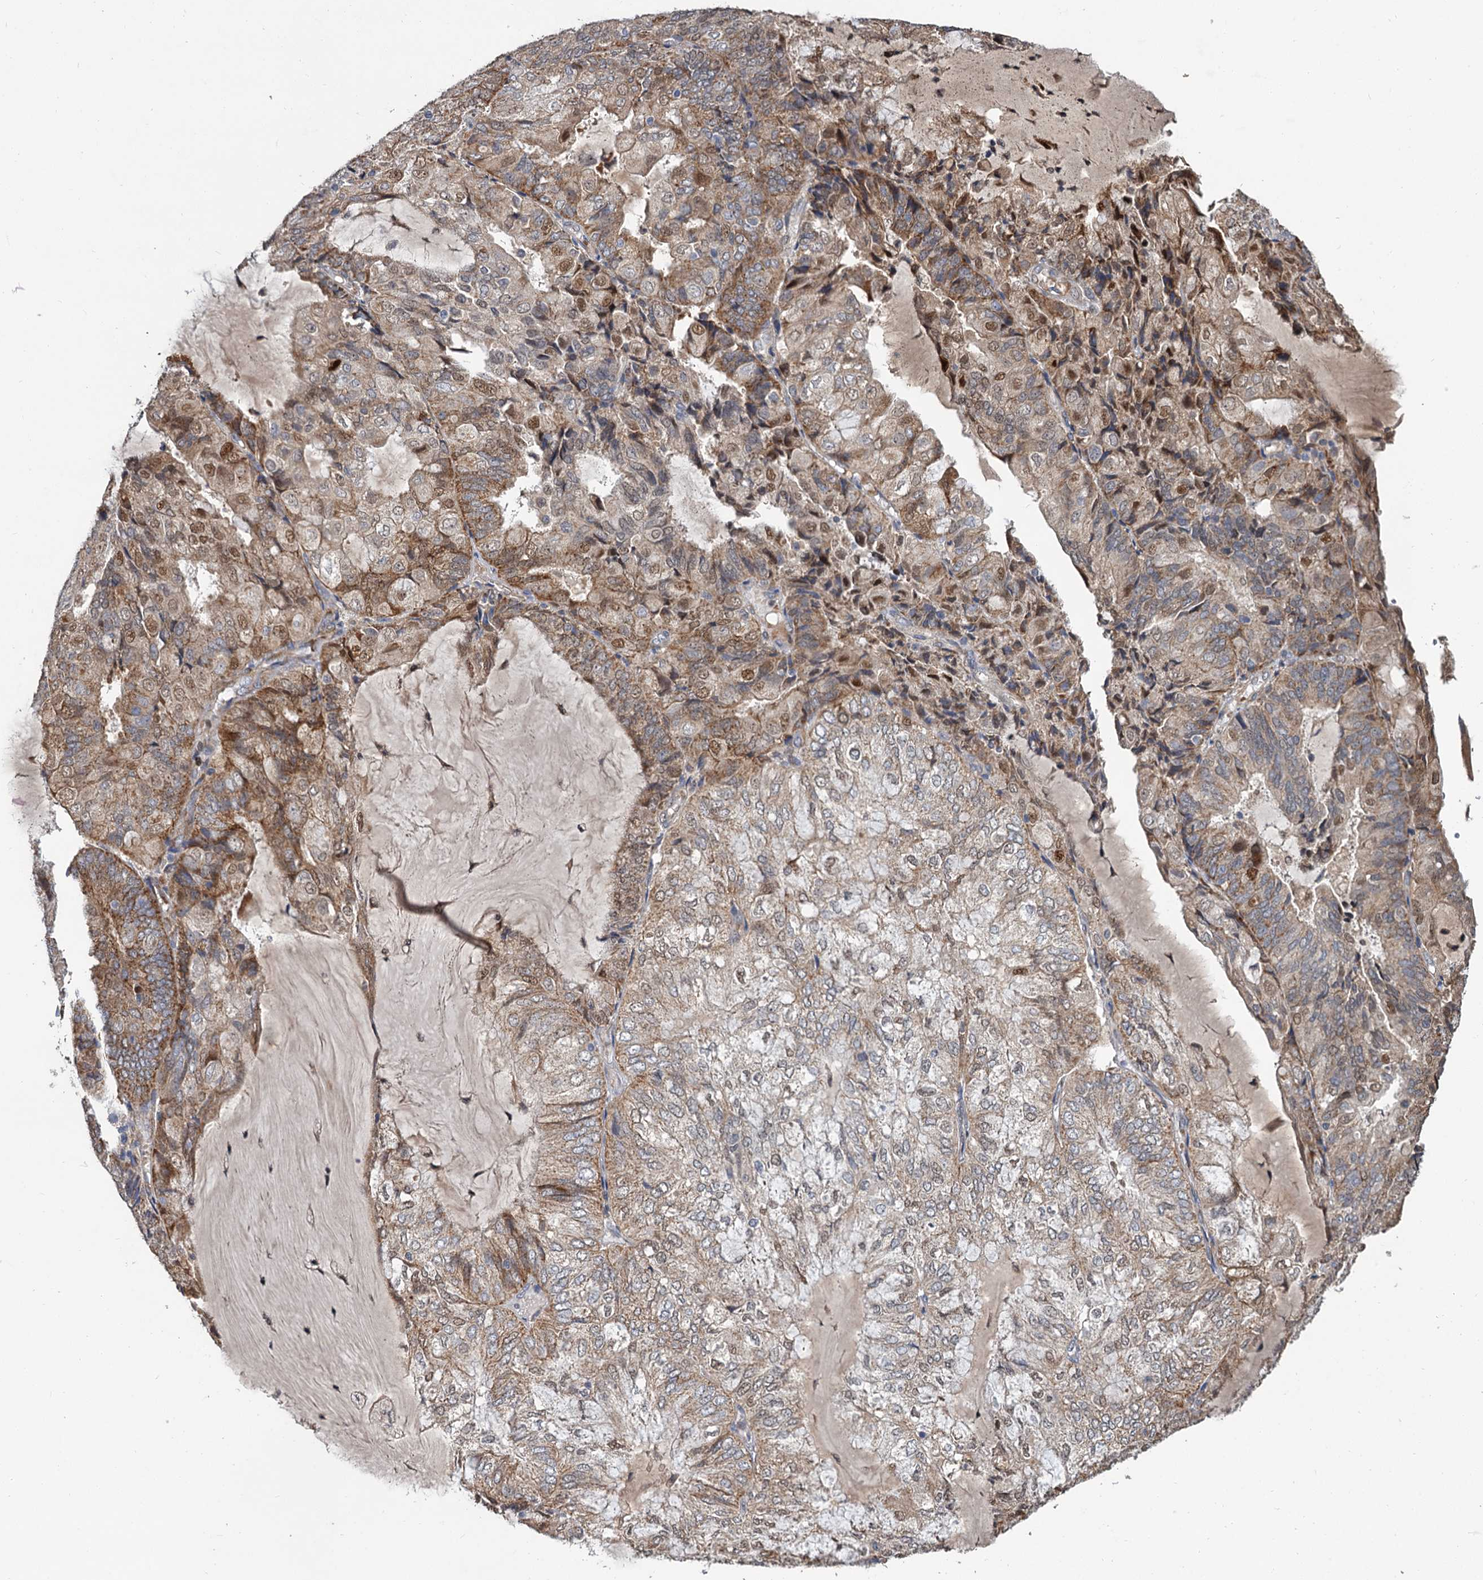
{"staining": {"intensity": "moderate", "quantity": ">75%", "location": "cytoplasmic/membranous,nuclear"}, "tissue": "endometrial cancer", "cell_type": "Tumor cells", "image_type": "cancer", "snomed": [{"axis": "morphology", "description": "Adenocarcinoma, NOS"}, {"axis": "topography", "description": "Endometrium"}], "caption": "The immunohistochemical stain highlights moderate cytoplasmic/membranous and nuclear staining in tumor cells of adenocarcinoma (endometrial) tissue.", "gene": "ALKBH7", "patient": {"sex": "female", "age": 81}}